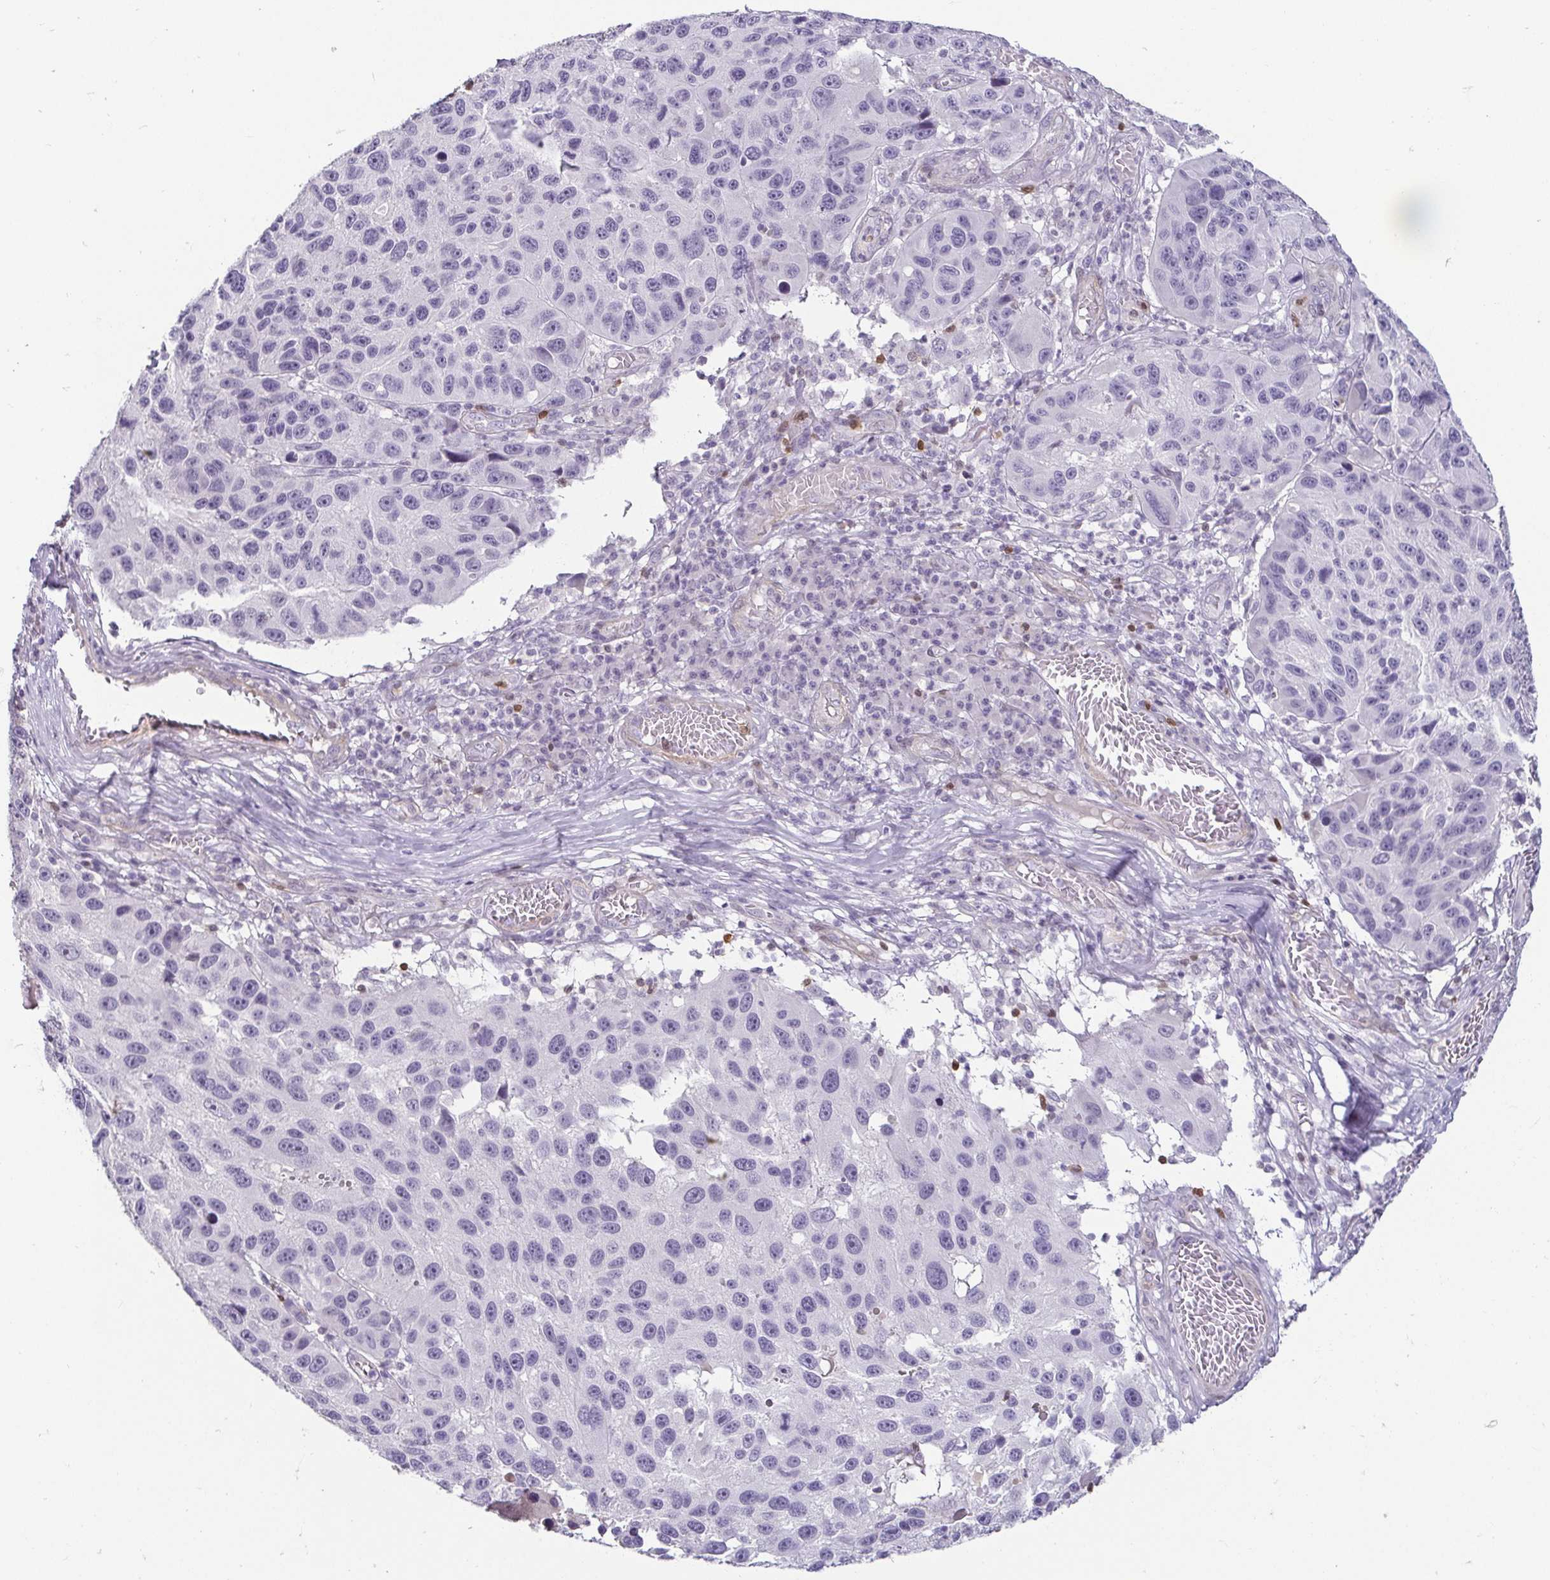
{"staining": {"intensity": "negative", "quantity": "none", "location": "none"}, "tissue": "melanoma", "cell_type": "Tumor cells", "image_type": "cancer", "snomed": [{"axis": "morphology", "description": "Malignant melanoma, NOS"}, {"axis": "topography", "description": "Skin"}], "caption": "Immunohistochemical staining of human malignant melanoma exhibits no significant staining in tumor cells.", "gene": "HOPX", "patient": {"sex": "male", "age": 53}}